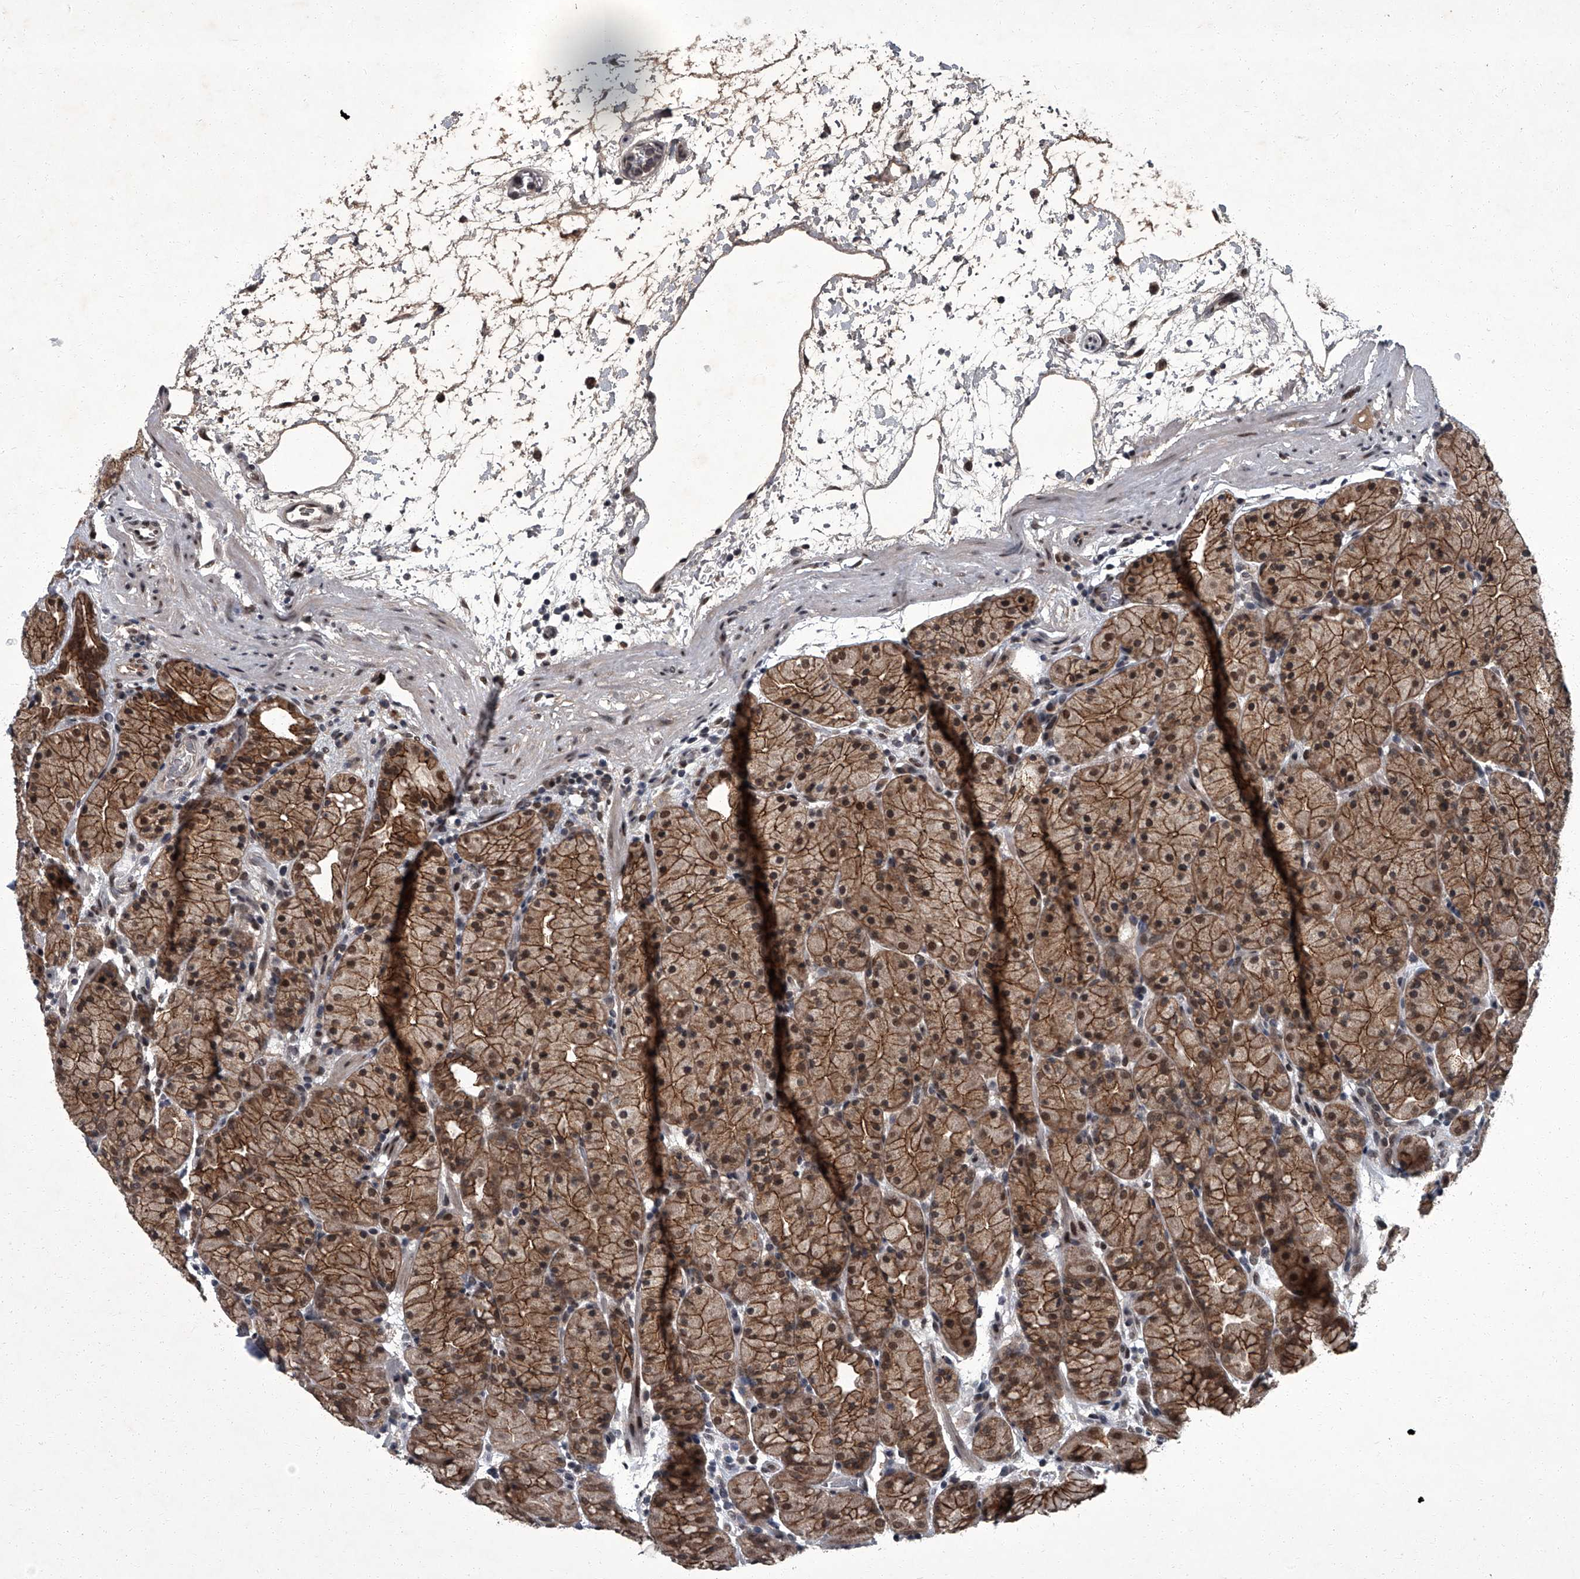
{"staining": {"intensity": "strong", "quantity": ">75%", "location": "cytoplasmic/membranous,nuclear"}, "tissue": "stomach", "cell_type": "Glandular cells", "image_type": "normal", "snomed": [{"axis": "morphology", "description": "Normal tissue, NOS"}, {"axis": "topography", "description": "Stomach, upper"}], "caption": "Protein staining of unremarkable stomach reveals strong cytoplasmic/membranous,nuclear staining in about >75% of glandular cells. (DAB (3,3'-diaminobenzidine) IHC with brightfield microscopy, high magnification).", "gene": "ZNF518B", "patient": {"sex": "male", "age": 48}}